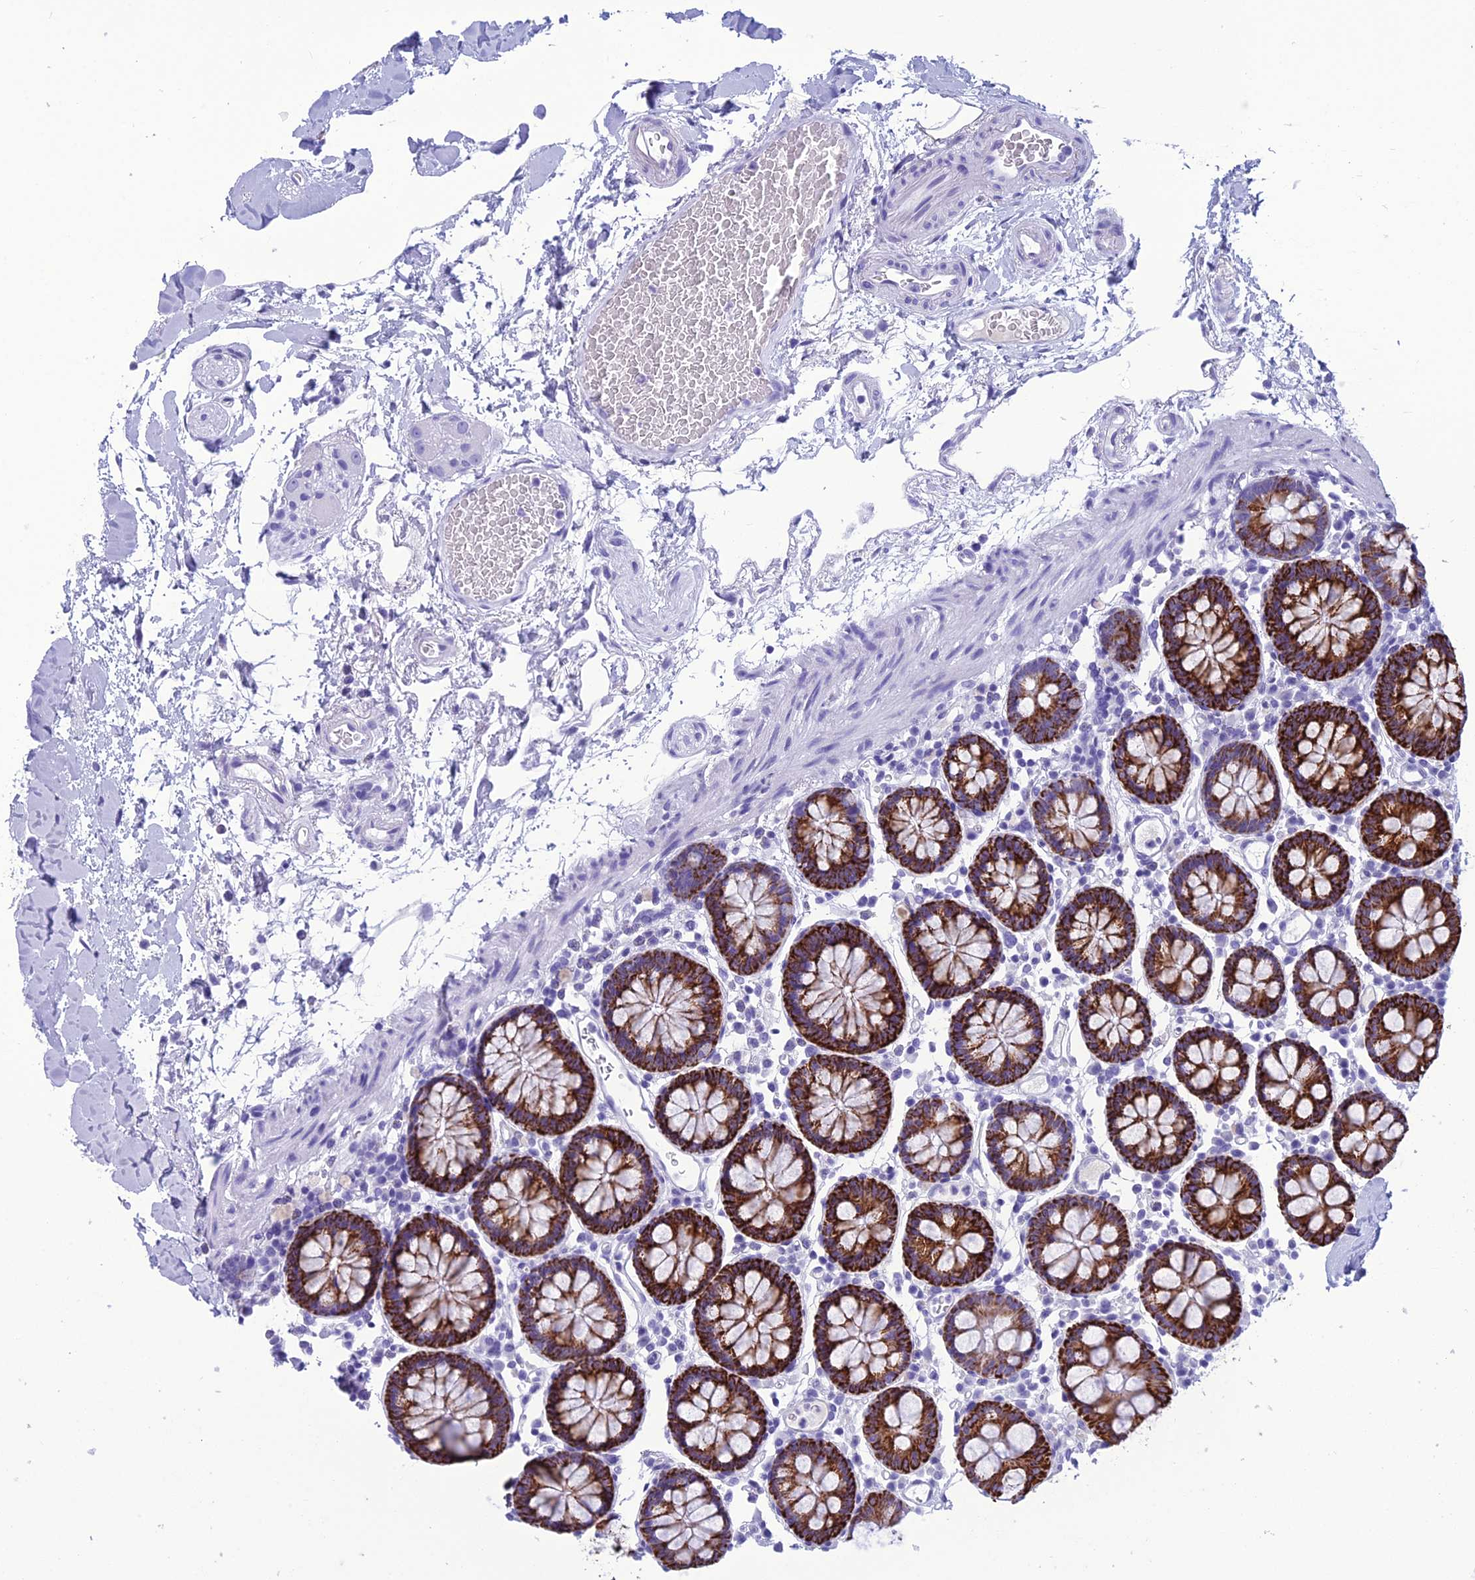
{"staining": {"intensity": "negative", "quantity": "none", "location": "none"}, "tissue": "colon", "cell_type": "Endothelial cells", "image_type": "normal", "snomed": [{"axis": "morphology", "description": "Normal tissue, NOS"}, {"axis": "topography", "description": "Colon"}], "caption": "A high-resolution photomicrograph shows IHC staining of unremarkable colon, which demonstrates no significant positivity in endothelial cells. The staining is performed using DAB brown chromogen with nuclei counter-stained in using hematoxylin.", "gene": "TRAM1L1", "patient": {"sex": "male", "age": 75}}